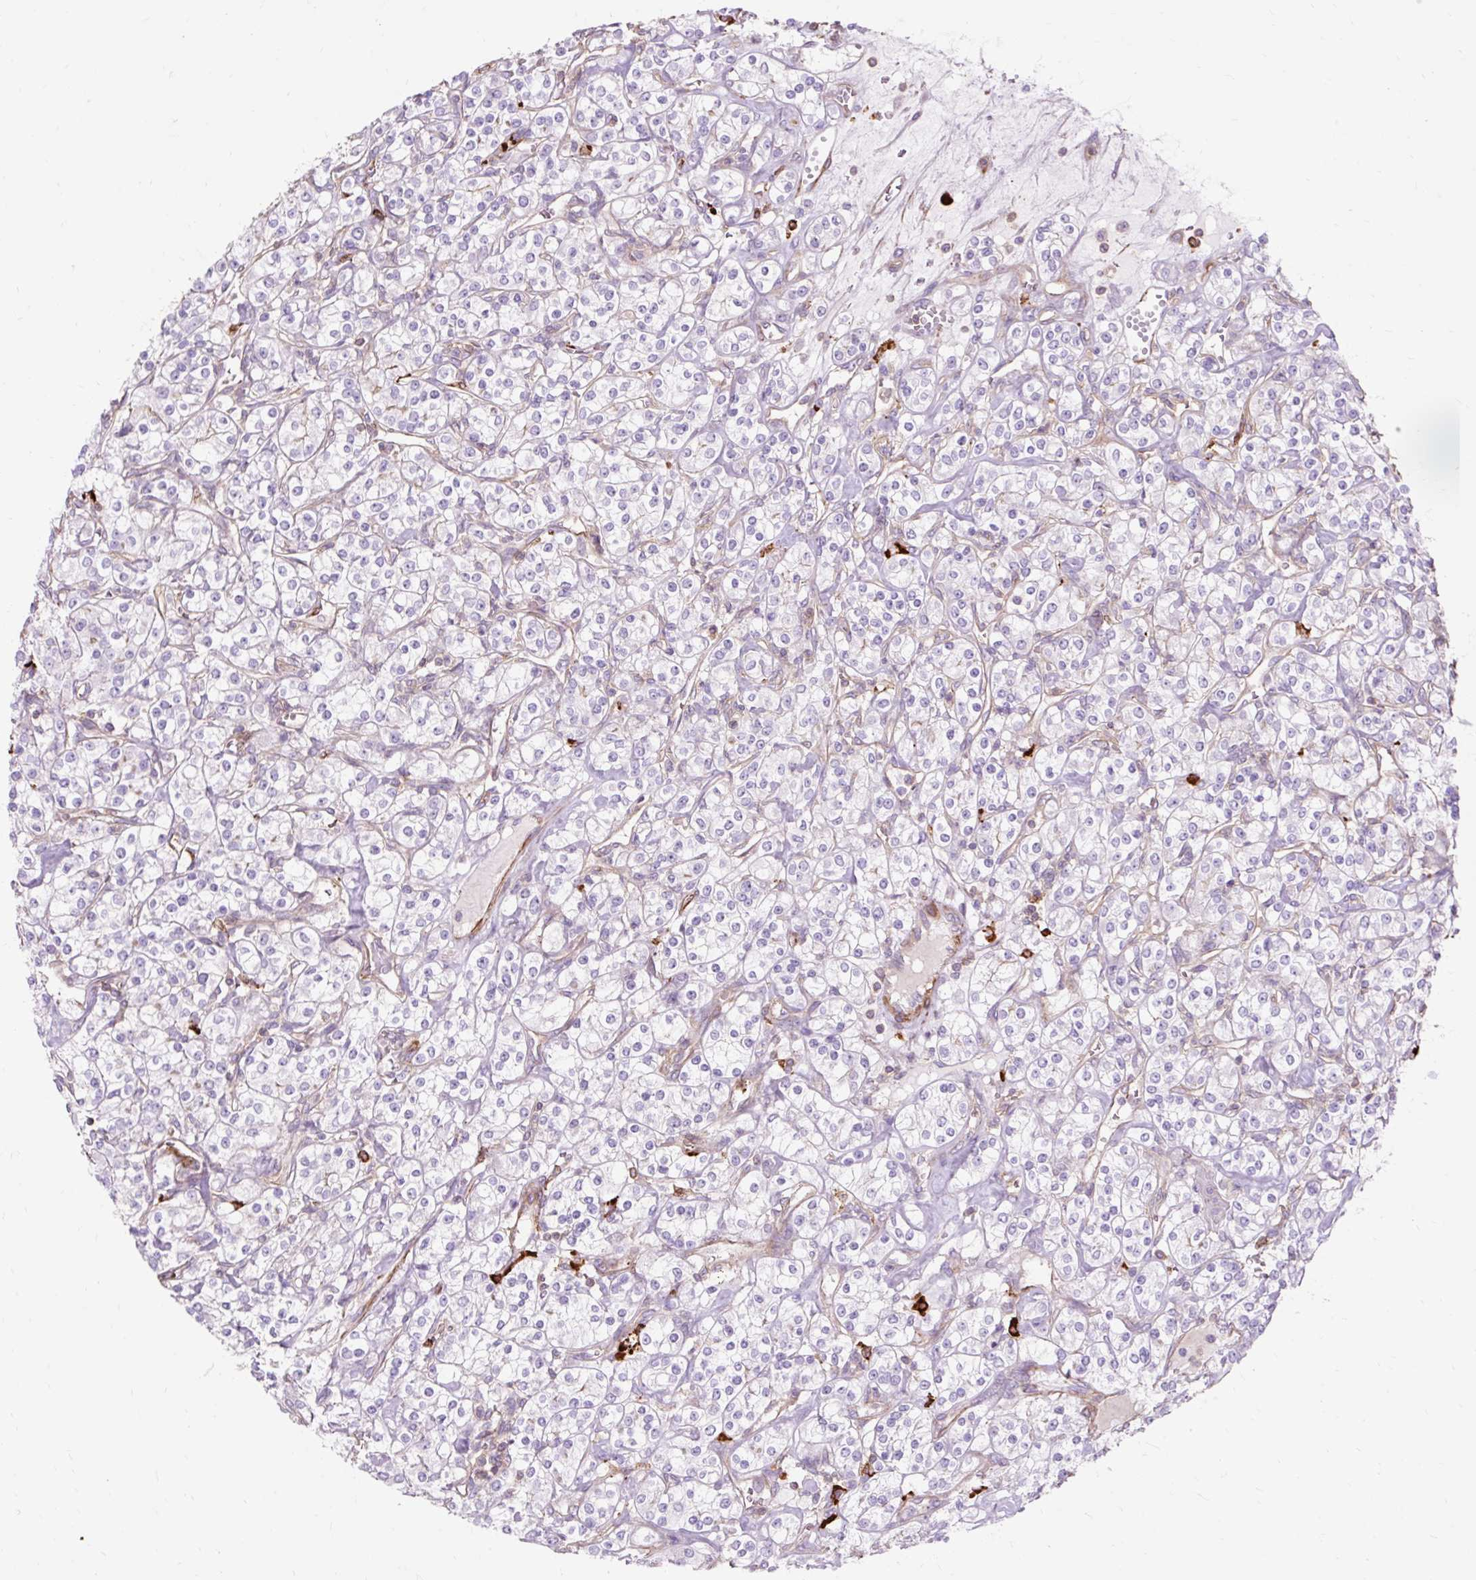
{"staining": {"intensity": "negative", "quantity": "none", "location": "none"}, "tissue": "renal cancer", "cell_type": "Tumor cells", "image_type": "cancer", "snomed": [{"axis": "morphology", "description": "Adenocarcinoma, NOS"}, {"axis": "topography", "description": "Kidney"}], "caption": "The immunohistochemistry micrograph has no significant positivity in tumor cells of renal adenocarcinoma tissue.", "gene": "TBC1D2B", "patient": {"sex": "male", "age": 77}}